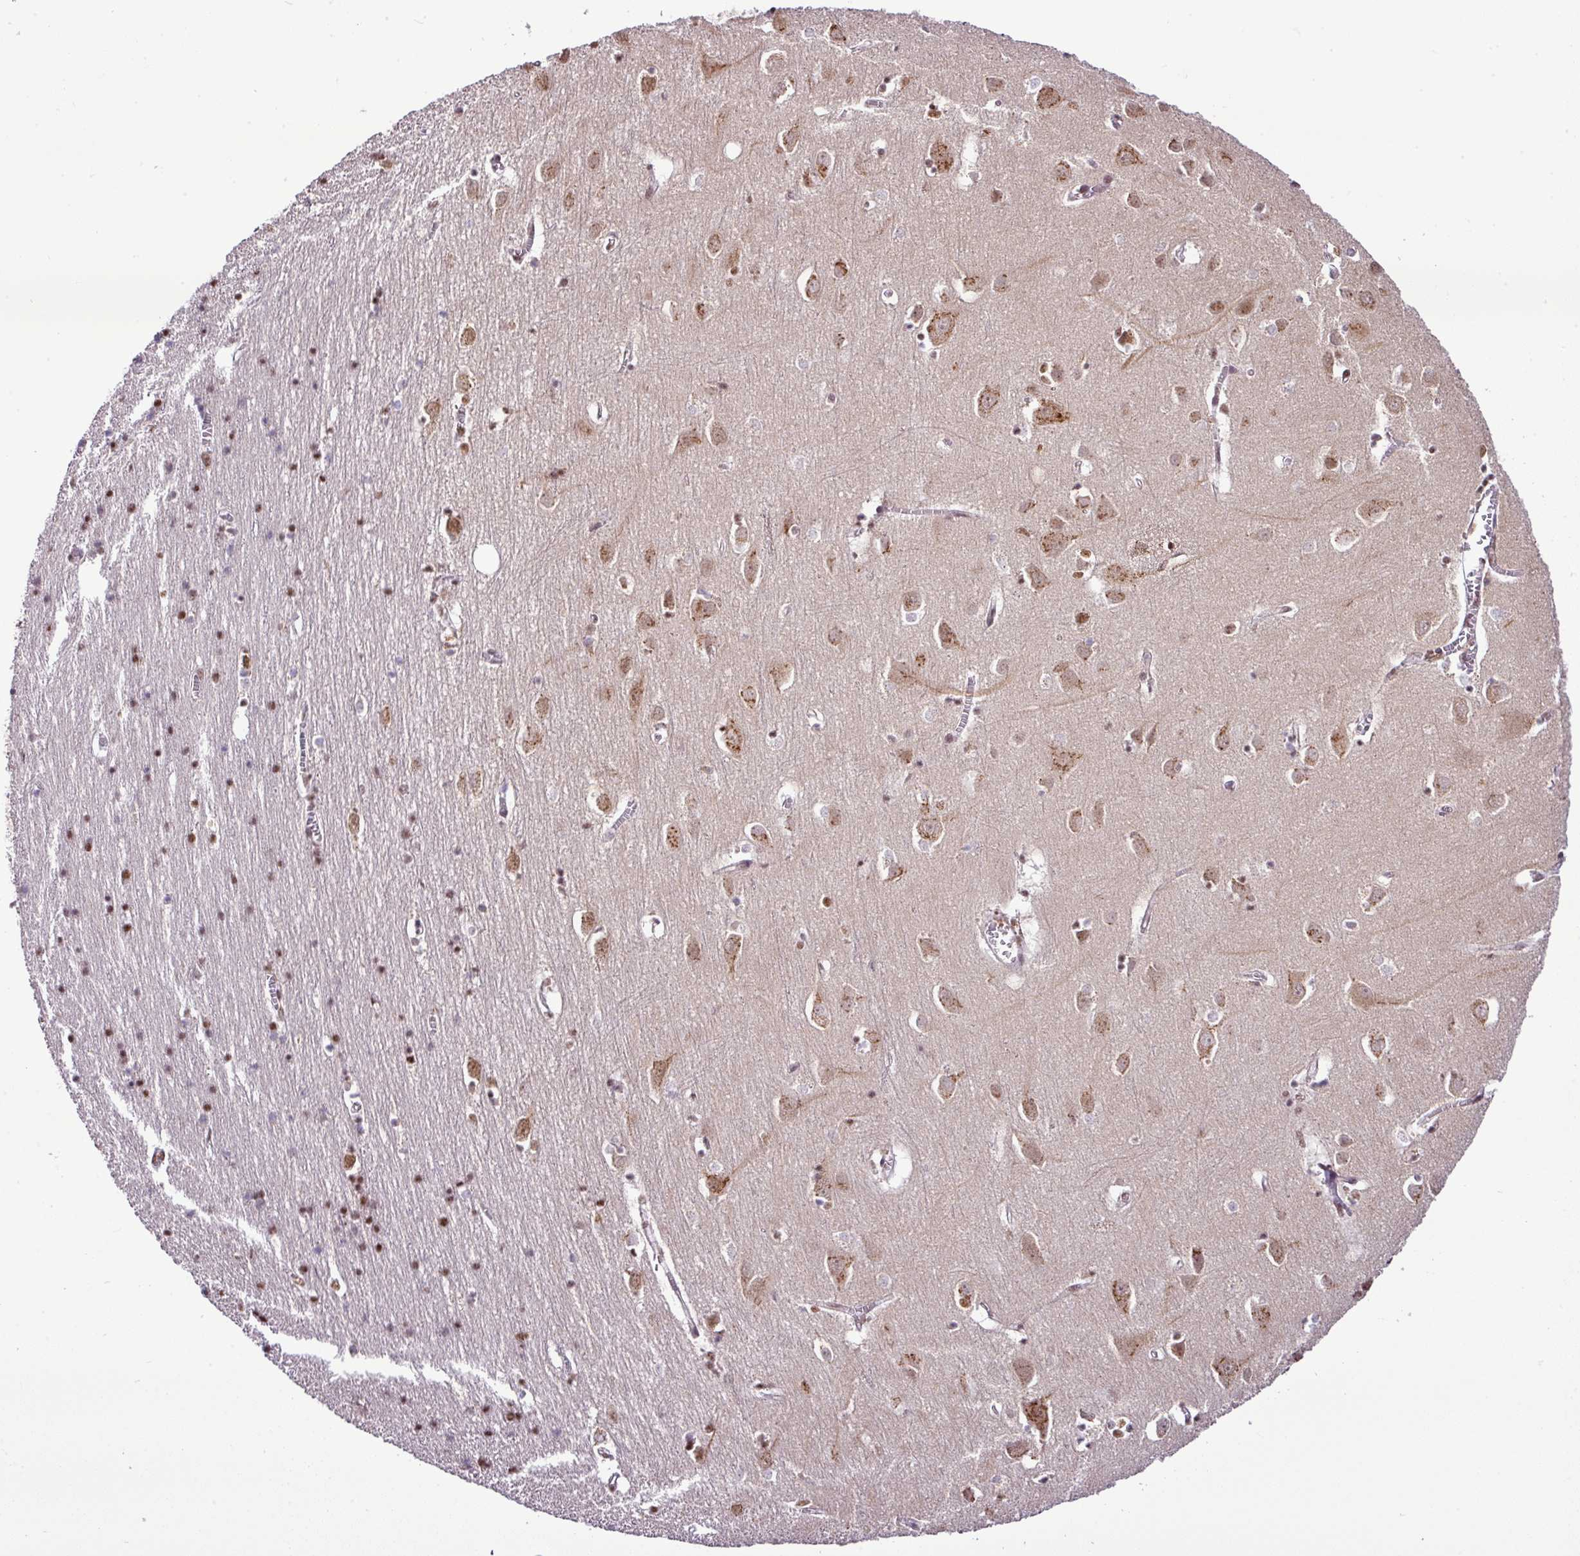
{"staining": {"intensity": "moderate", "quantity": "<25%", "location": "nuclear"}, "tissue": "cerebral cortex", "cell_type": "Endothelial cells", "image_type": "normal", "snomed": [{"axis": "morphology", "description": "Normal tissue, NOS"}, {"axis": "topography", "description": "Cerebral cortex"}], "caption": "A brown stain labels moderate nuclear positivity of a protein in endothelial cells of benign human cerebral cortex. (IHC, brightfield microscopy, high magnification).", "gene": "PGAP4", "patient": {"sex": "male", "age": 70}}